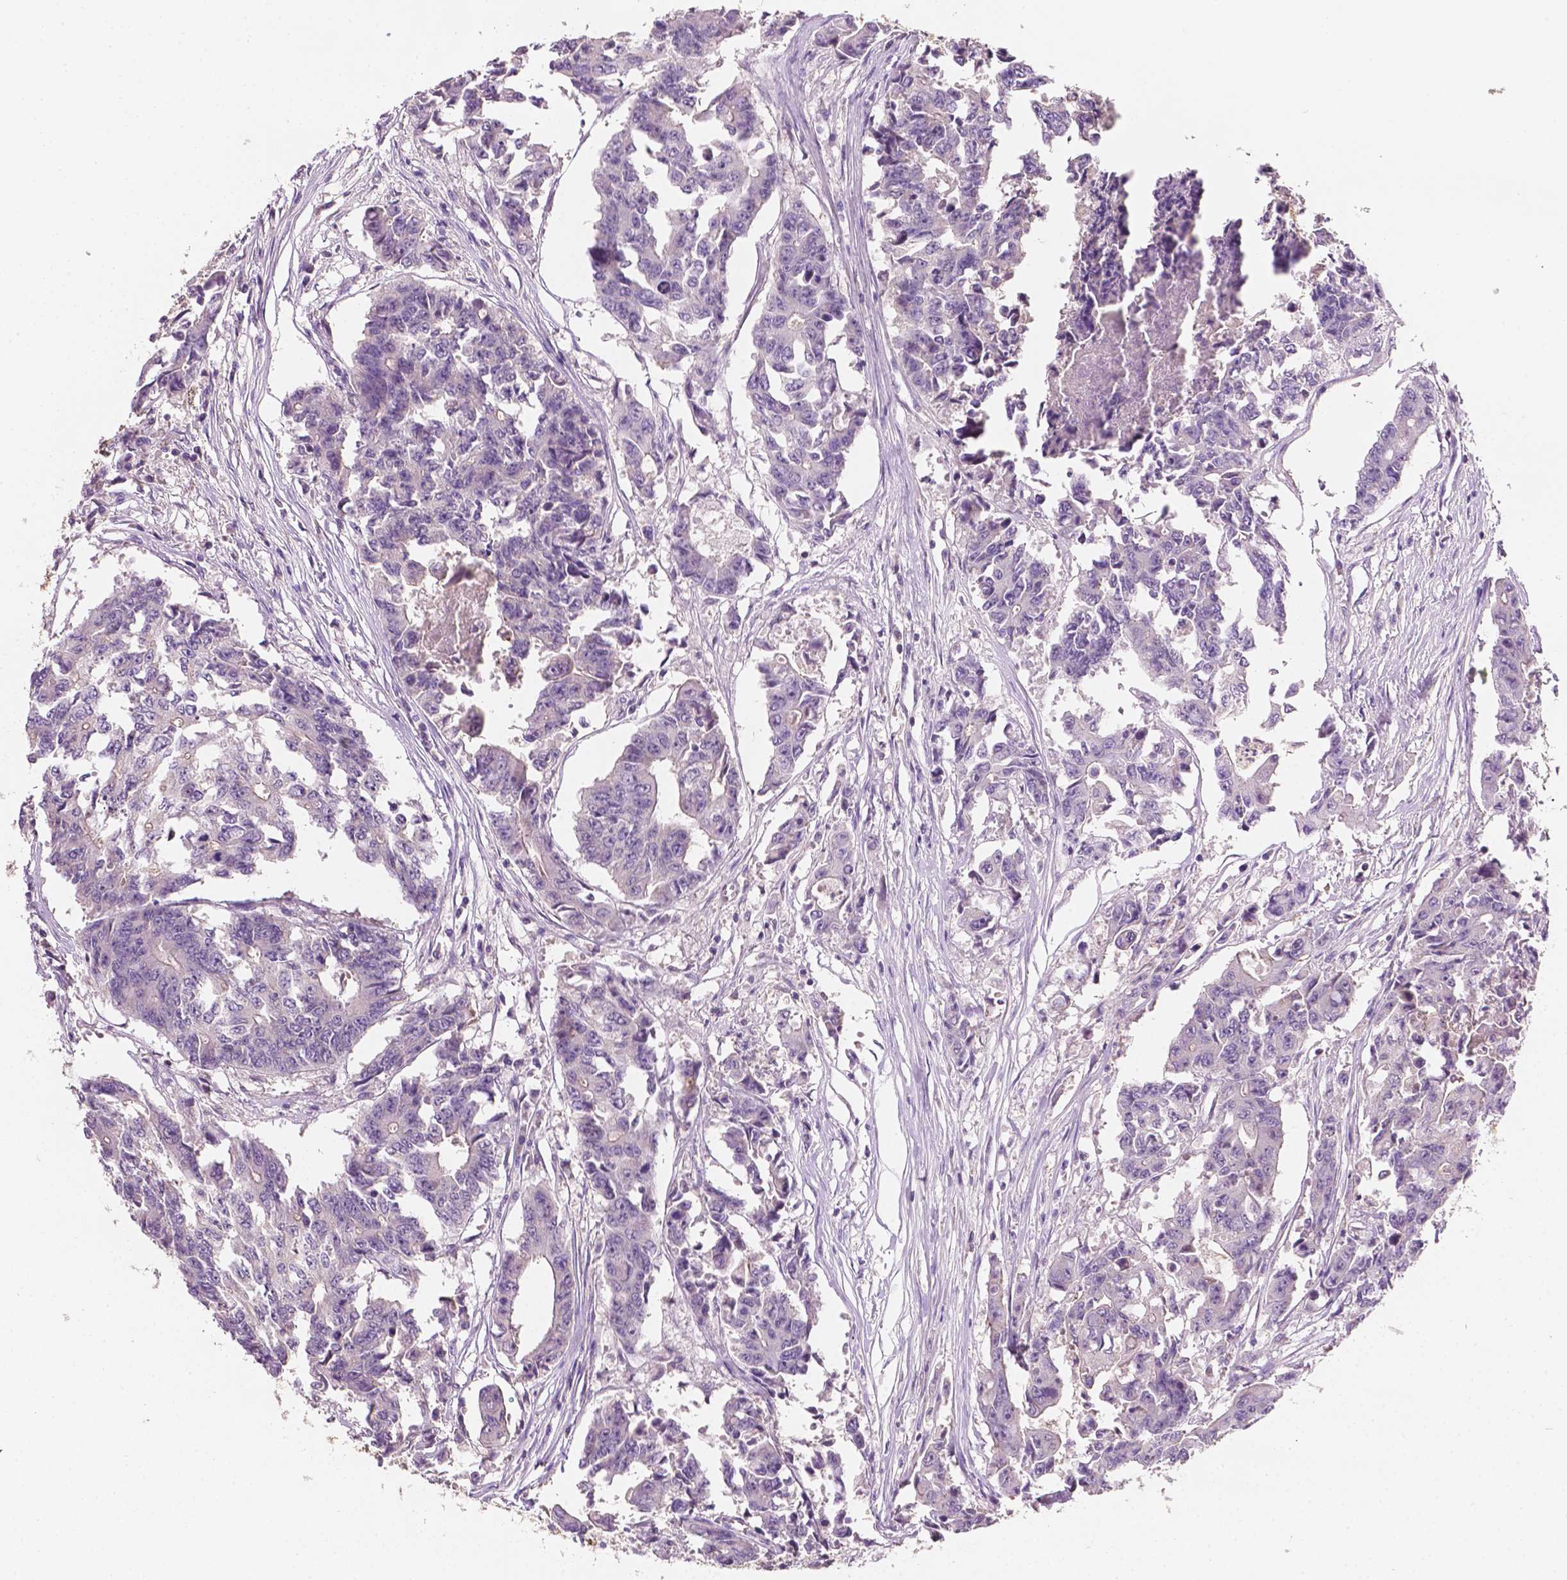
{"staining": {"intensity": "negative", "quantity": "none", "location": "none"}, "tissue": "colorectal cancer", "cell_type": "Tumor cells", "image_type": "cancer", "snomed": [{"axis": "morphology", "description": "Adenocarcinoma, NOS"}, {"axis": "topography", "description": "Rectum"}], "caption": "Micrograph shows no protein positivity in tumor cells of colorectal adenocarcinoma tissue.", "gene": "EGFR", "patient": {"sex": "male", "age": 54}}